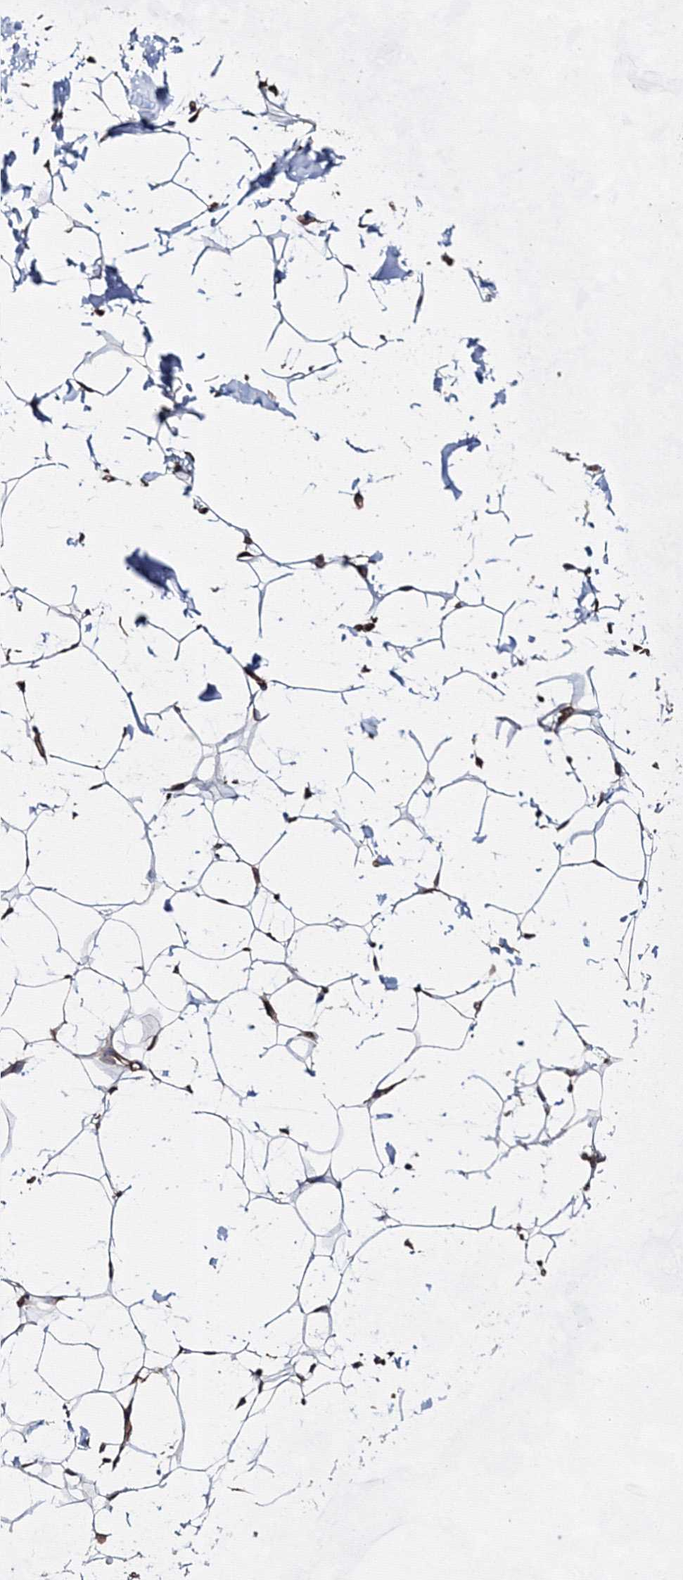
{"staining": {"intensity": "strong", "quantity": "25%-75%", "location": "cytoplasmic/membranous,nuclear"}, "tissue": "adipose tissue", "cell_type": "Adipocytes", "image_type": "normal", "snomed": [{"axis": "morphology", "description": "Normal tissue, NOS"}, {"axis": "topography", "description": "Breast"}], "caption": "Protein expression analysis of benign human adipose tissue reveals strong cytoplasmic/membranous,nuclear positivity in approximately 25%-75% of adipocytes. (Brightfield microscopy of DAB IHC at high magnification).", "gene": "EXOC6", "patient": {"sex": "female", "age": 23}}